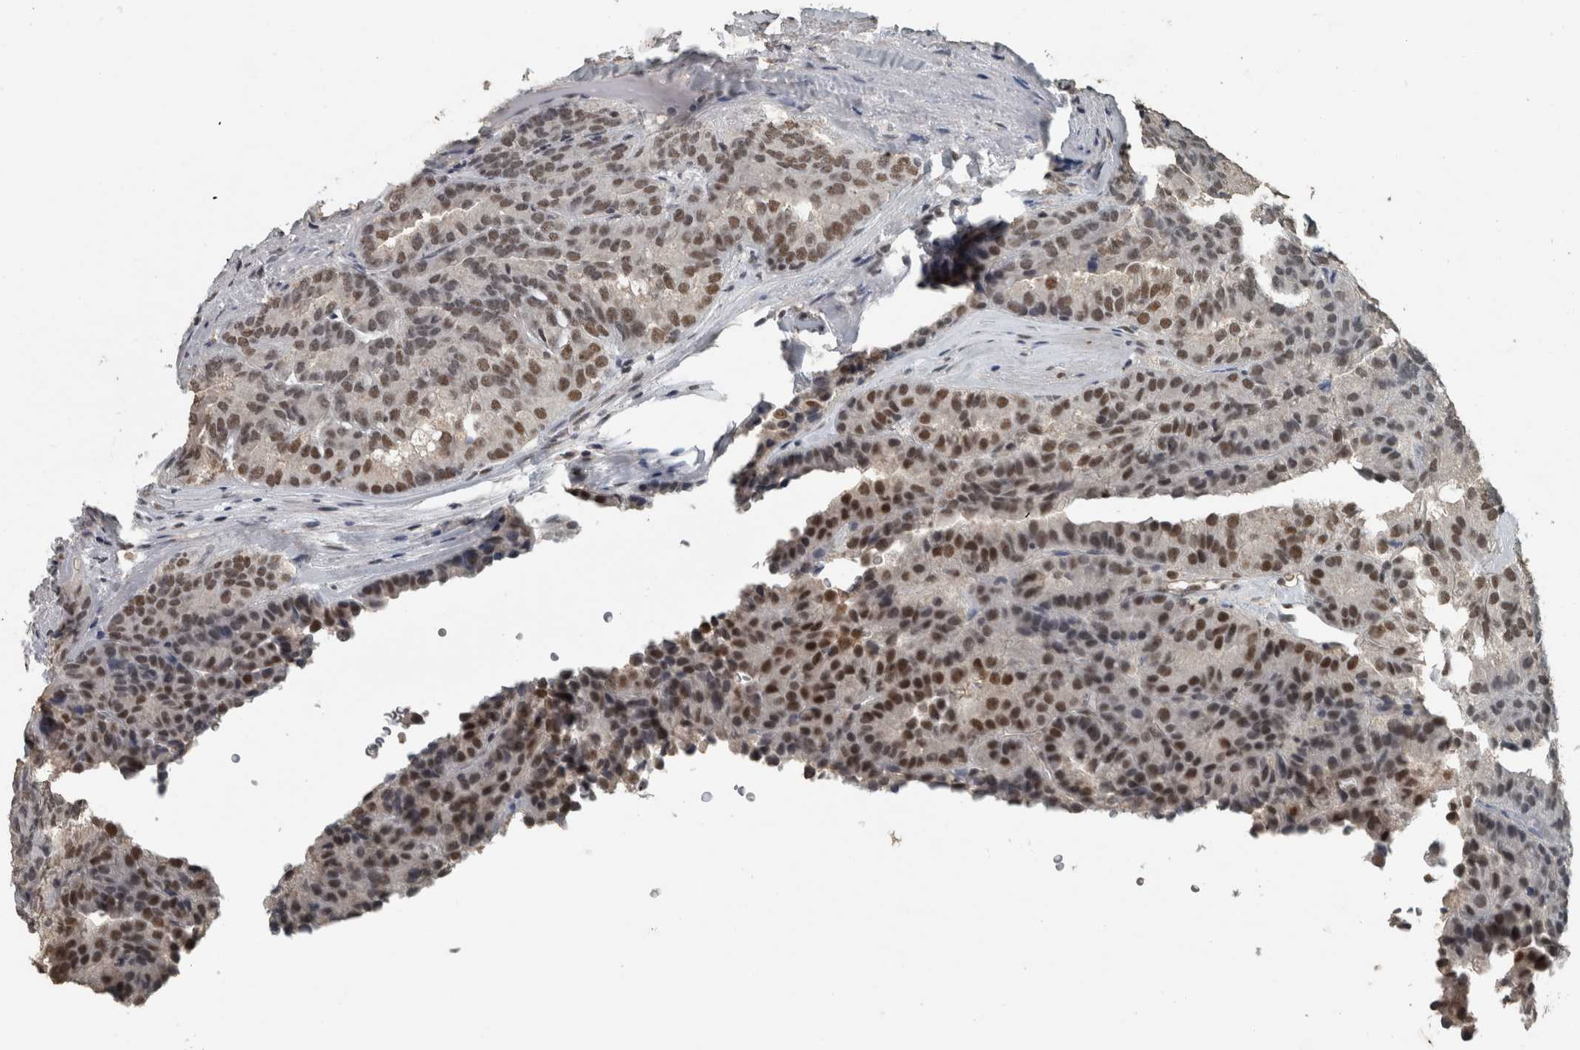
{"staining": {"intensity": "moderate", "quantity": ">75%", "location": "nuclear"}, "tissue": "renal cancer", "cell_type": "Tumor cells", "image_type": "cancer", "snomed": [{"axis": "morphology", "description": "Adenocarcinoma, NOS"}, {"axis": "topography", "description": "Kidney"}], "caption": "Renal cancer (adenocarcinoma) stained with a brown dye displays moderate nuclear positive positivity in about >75% of tumor cells.", "gene": "ZNF24", "patient": {"sex": "male", "age": 46}}